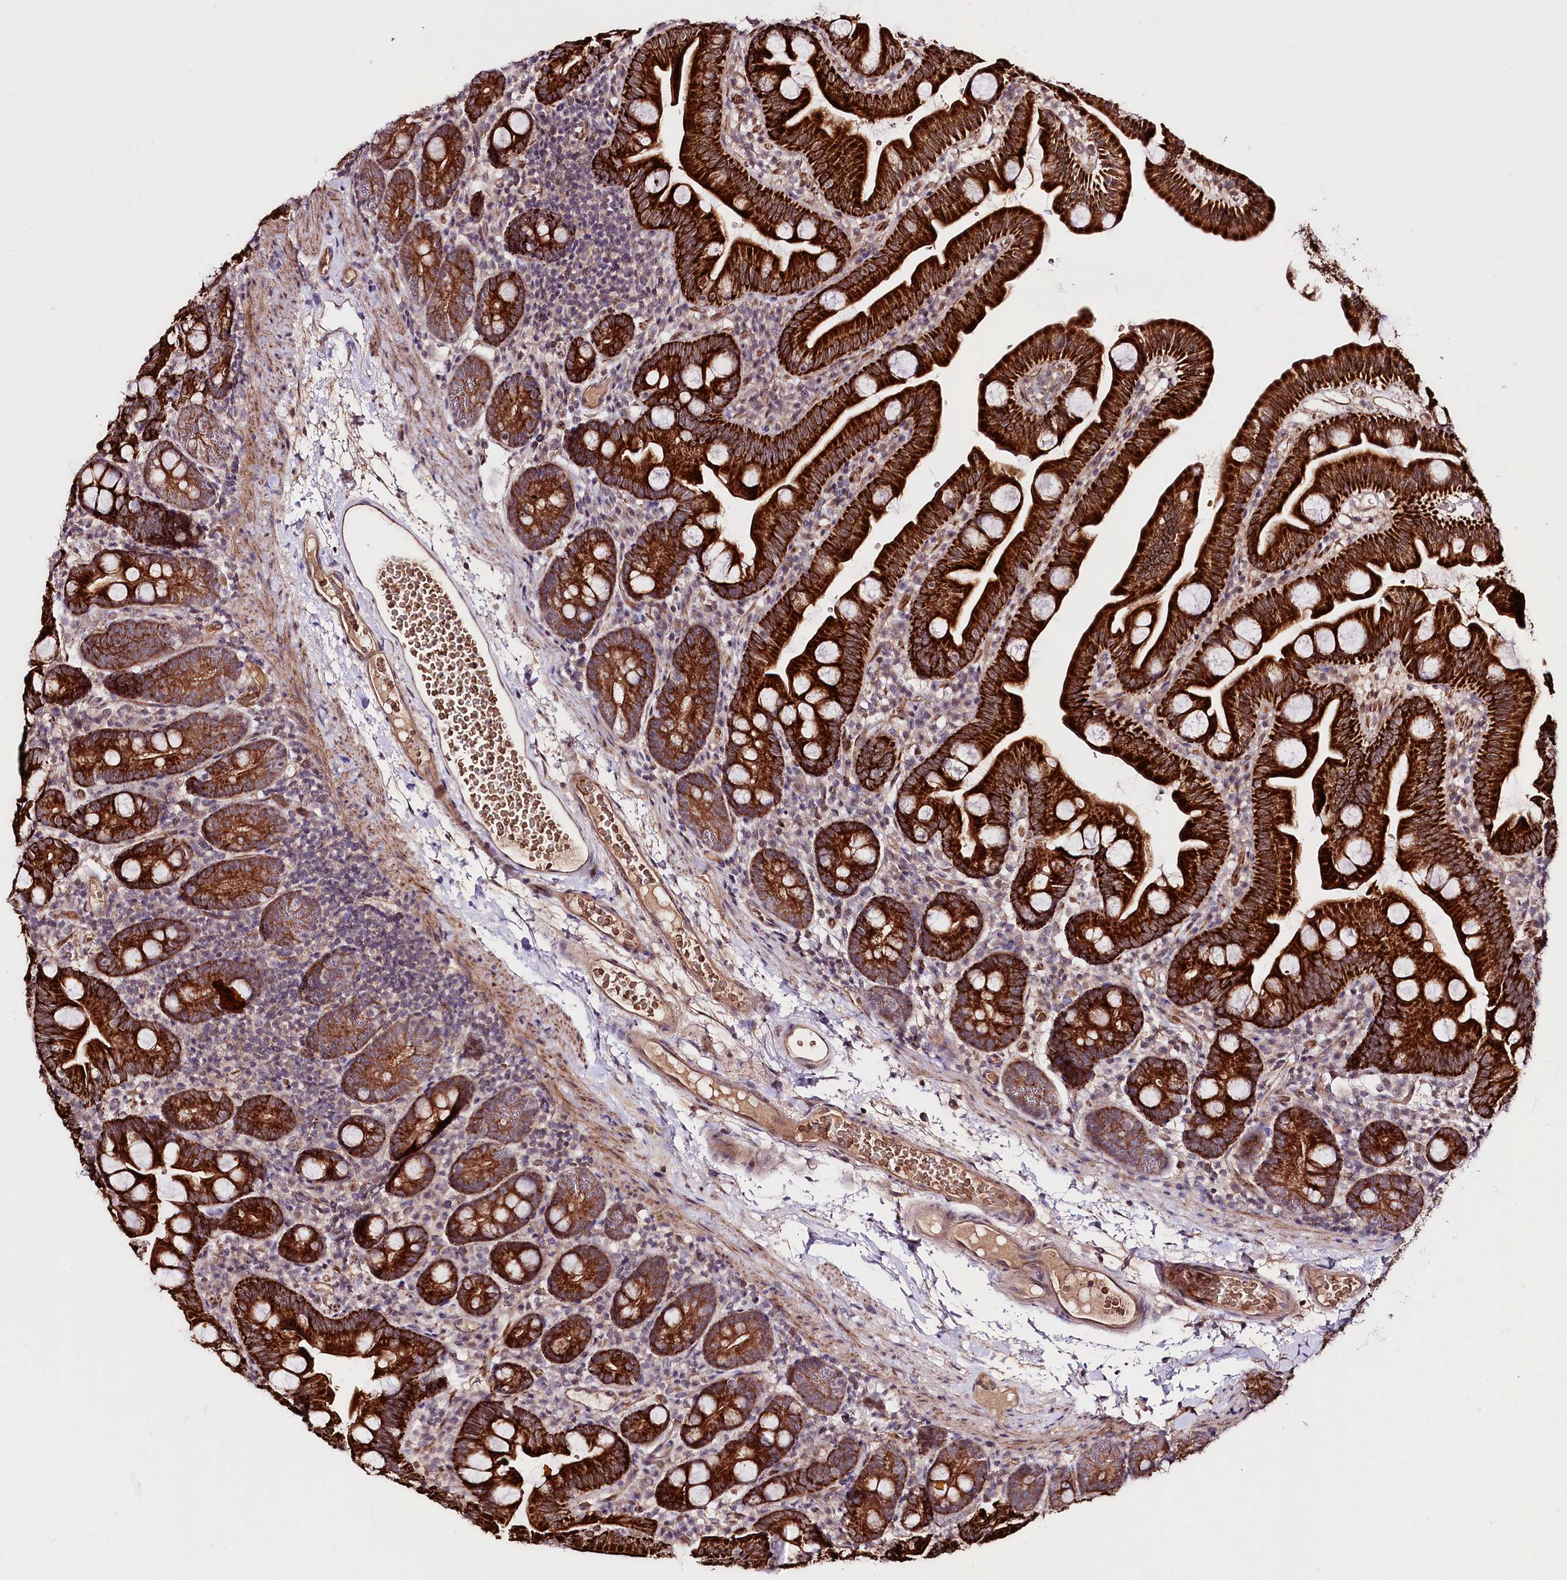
{"staining": {"intensity": "strong", "quantity": ">75%", "location": "cytoplasmic/membranous"}, "tissue": "small intestine", "cell_type": "Glandular cells", "image_type": "normal", "snomed": [{"axis": "morphology", "description": "Normal tissue, NOS"}, {"axis": "topography", "description": "Small intestine"}], "caption": "Immunohistochemistry (IHC) (DAB (3,3'-diaminobenzidine)) staining of unremarkable small intestine reveals strong cytoplasmic/membranous protein staining in approximately >75% of glandular cells. (DAB (3,3'-diaminobenzidine) IHC, brown staining for protein, blue staining for nuclei).", "gene": "TAFAZZIN", "patient": {"sex": "female", "age": 68}}